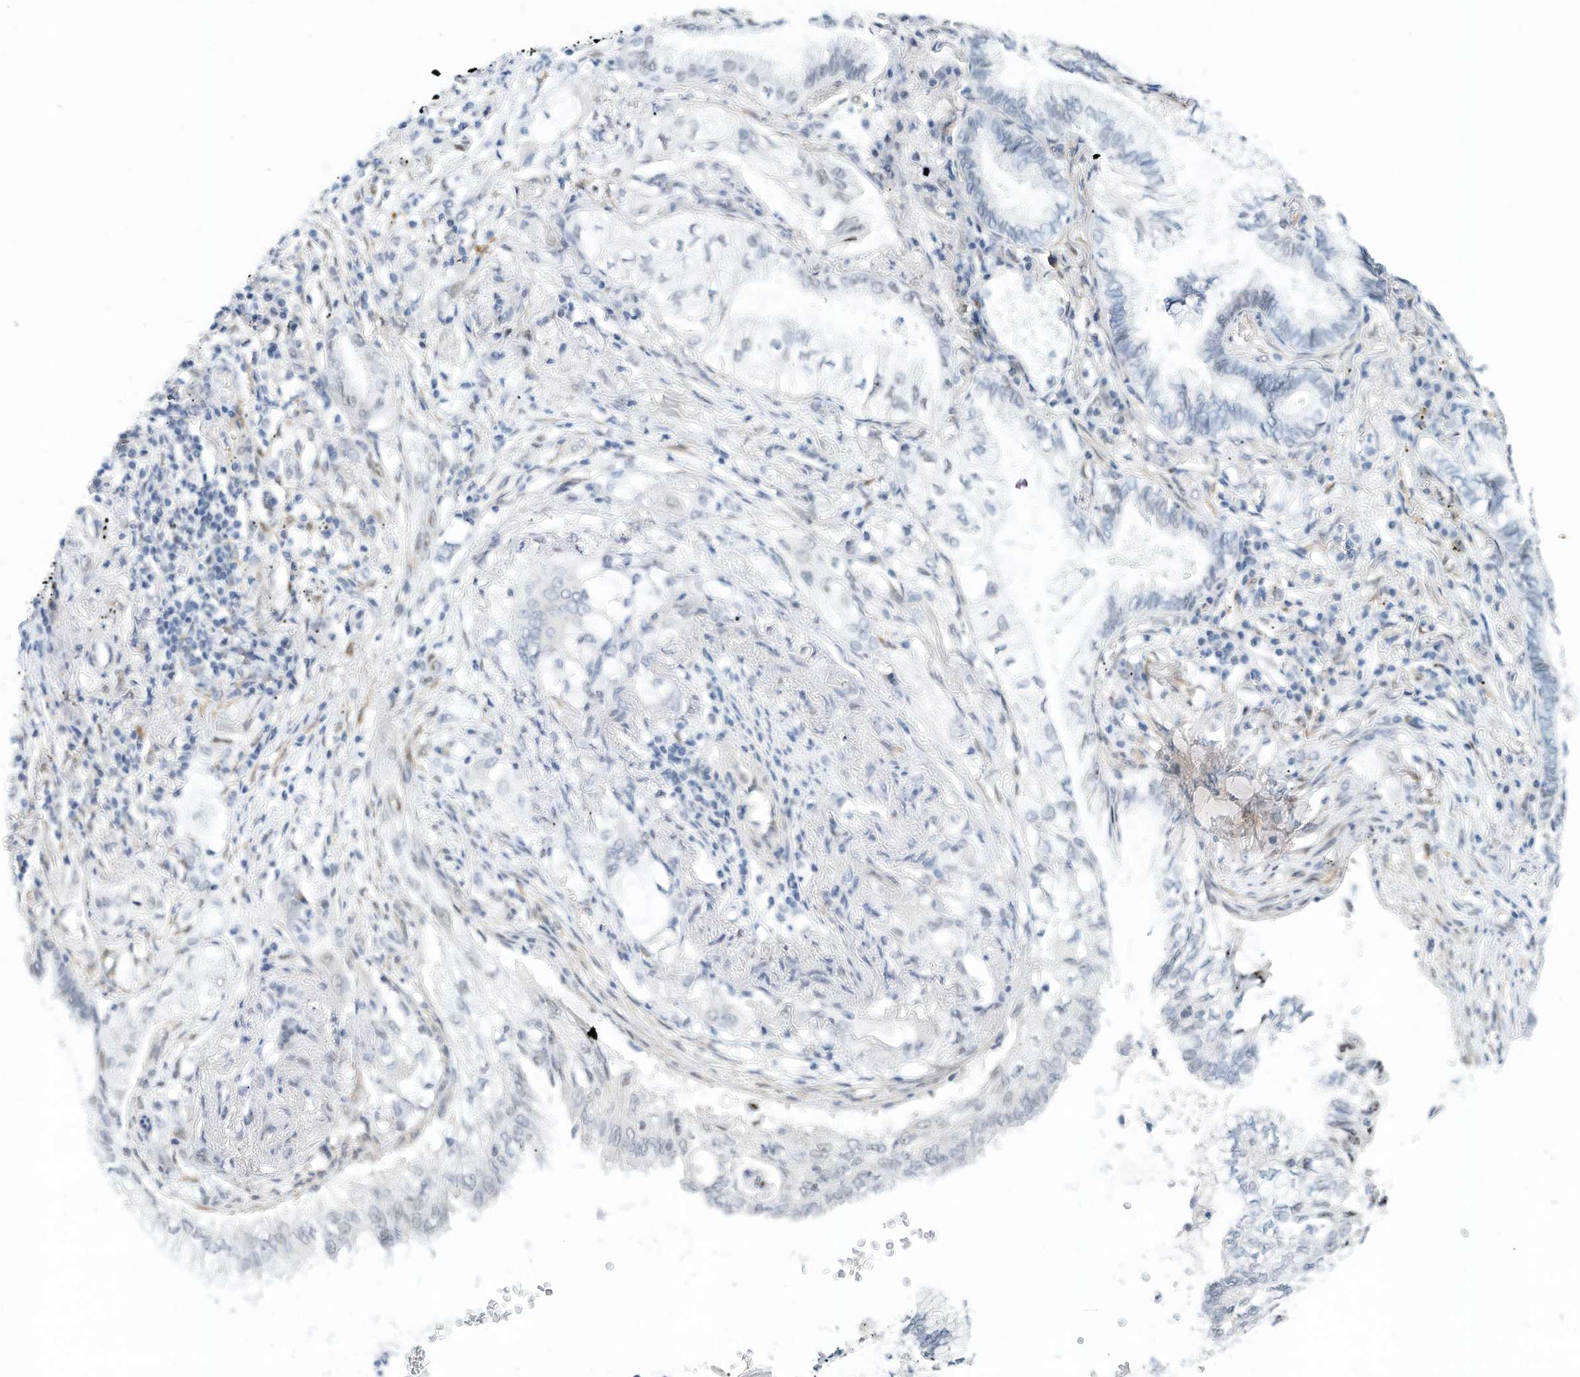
{"staining": {"intensity": "negative", "quantity": "none", "location": "none"}, "tissue": "lung cancer", "cell_type": "Tumor cells", "image_type": "cancer", "snomed": [{"axis": "morphology", "description": "Adenocarcinoma, NOS"}, {"axis": "topography", "description": "Lung"}], "caption": "Histopathology image shows no protein positivity in tumor cells of lung adenocarcinoma tissue.", "gene": "ARHGAP28", "patient": {"sex": "female", "age": 70}}